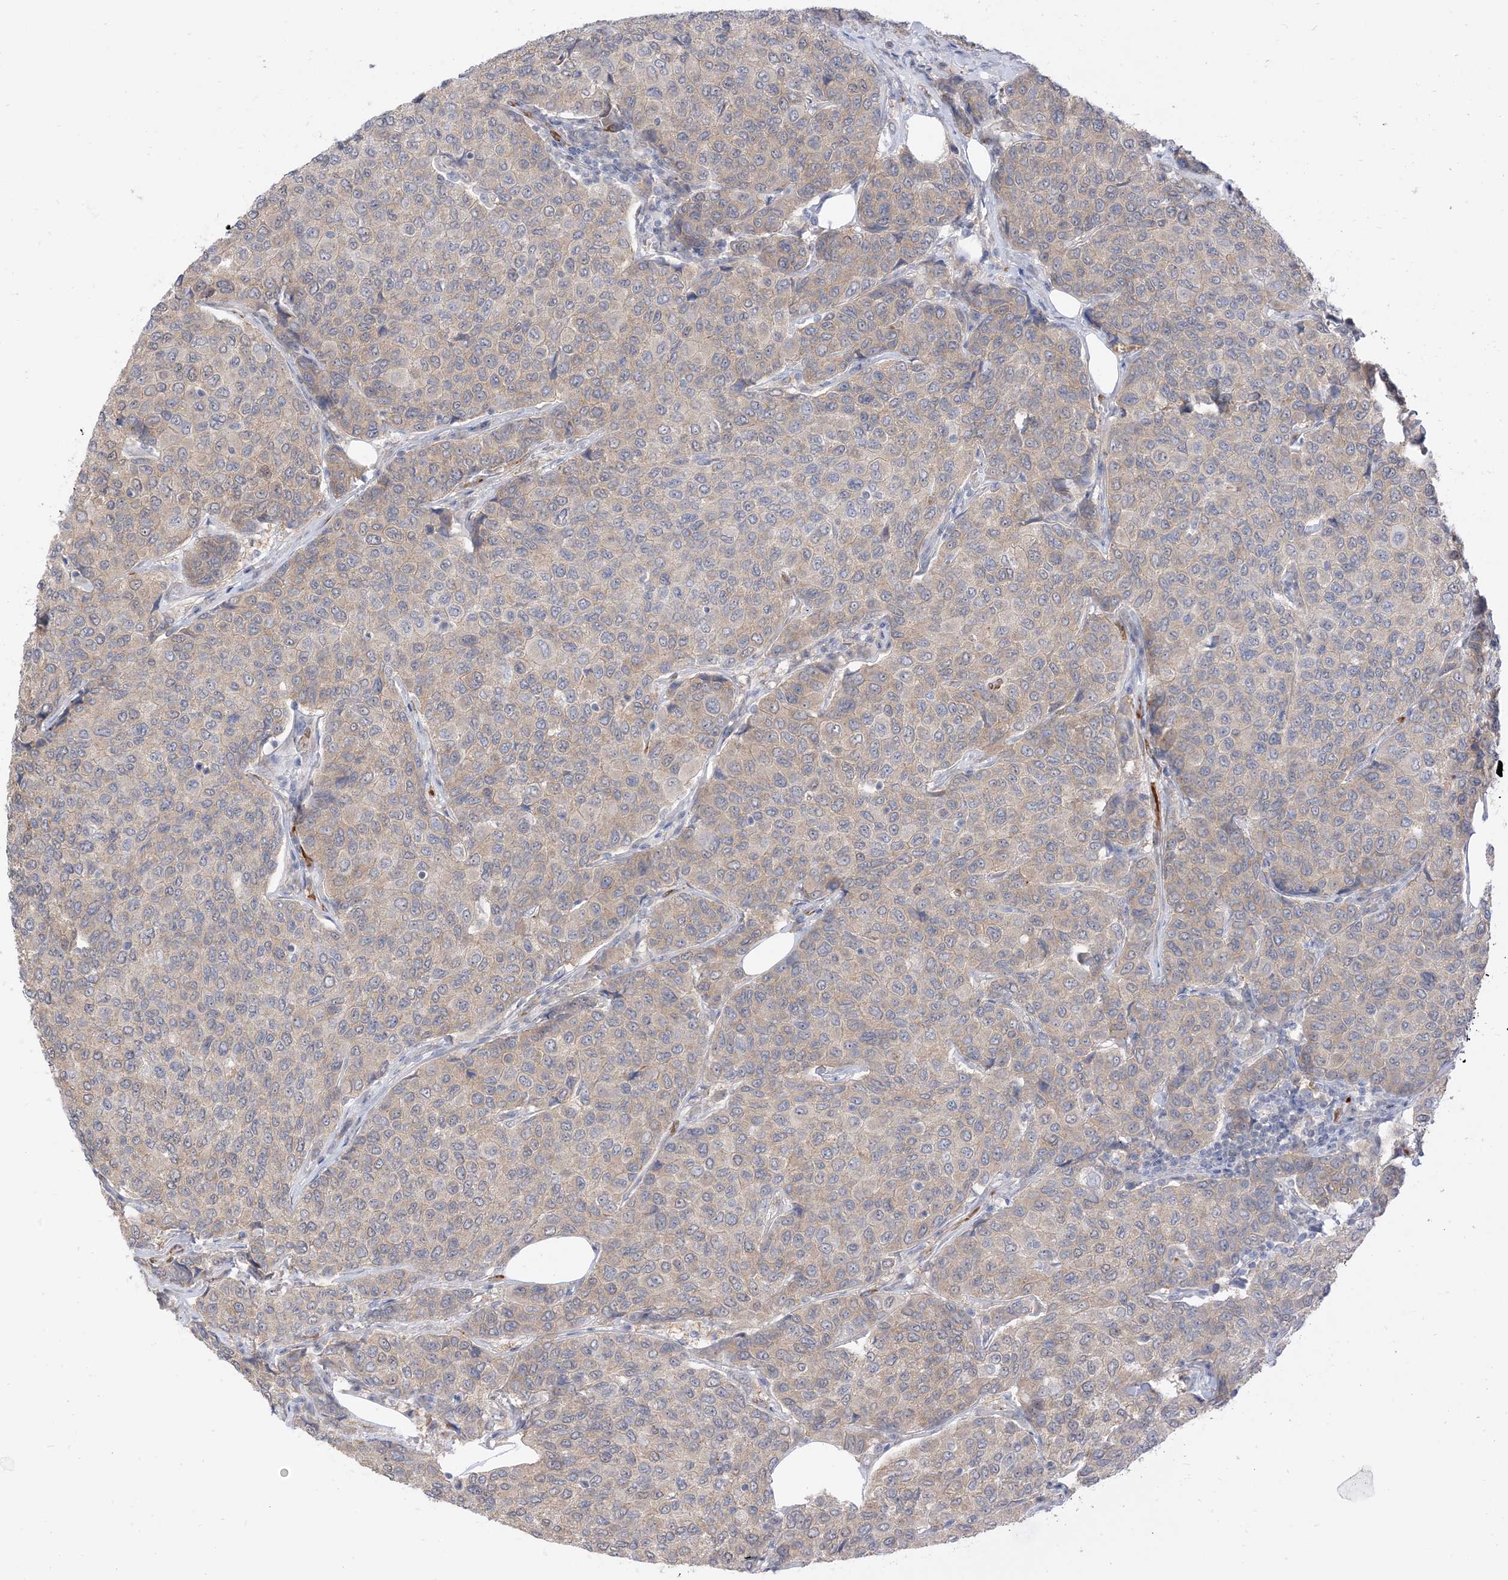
{"staining": {"intensity": "negative", "quantity": "none", "location": "none"}, "tissue": "breast cancer", "cell_type": "Tumor cells", "image_type": "cancer", "snomed": [{"axis": "morphology", "description": "Duct carcinoma"}, {"axis": "topography", "description": "Breast"}], "caption": "Histopathology image shows no protein positivity in tumor cells of breast cancer (infiltrating ductal carcinoma) tissue.", "gene": "RIN1", "patient": {"sex": "female", "age": 55}}